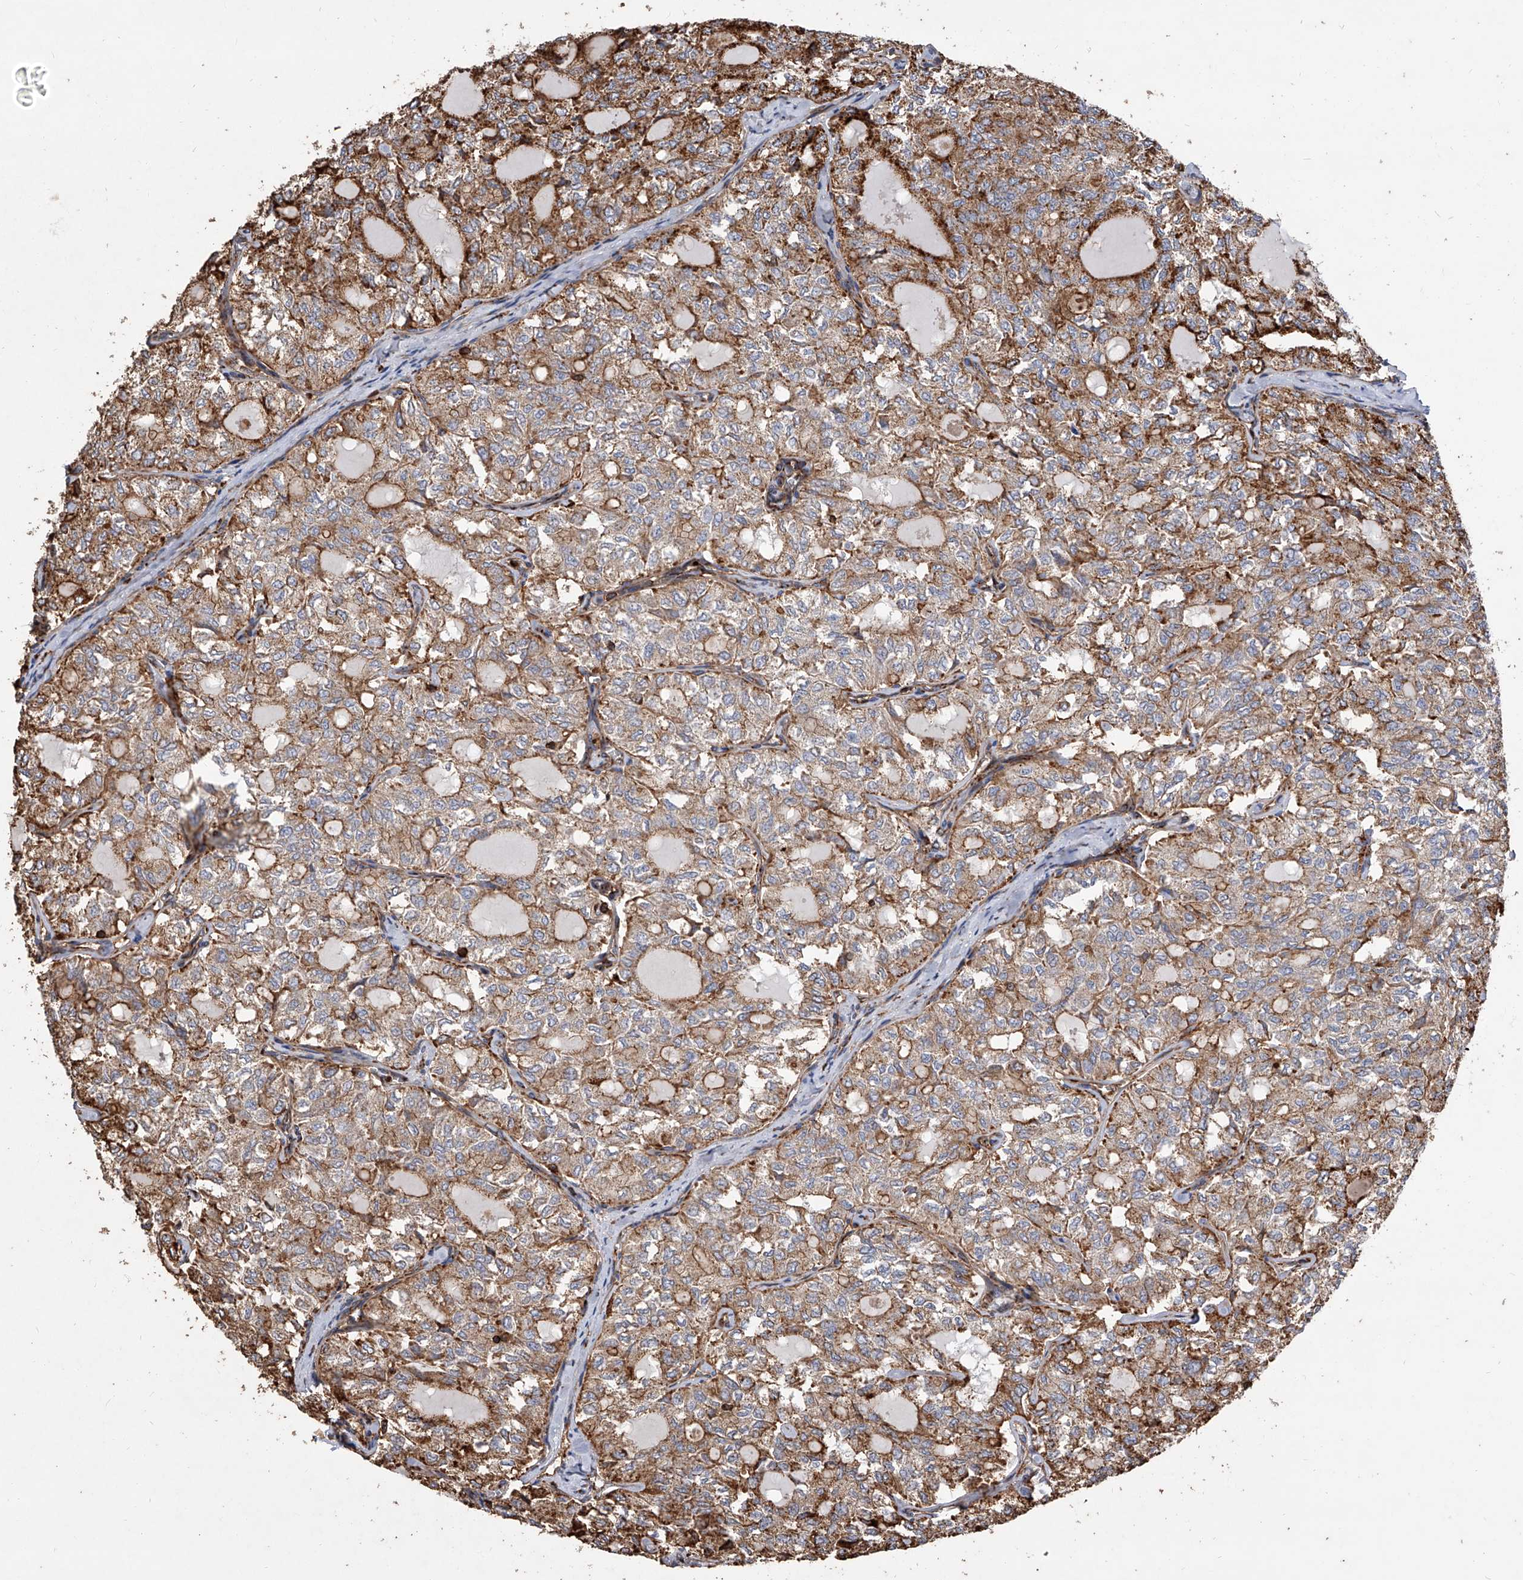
{"staining": {"intensity": "moderate", "quantity": ">75%", "location": "cytoplasmic/membranous"}, "tissue": "thyroid cancer", "cell_type": "Tumor cells", "image_type": "cancer", "snomed": [{"axis": "morphology", "description": "Follicular adenoma carcinoma, NOS"}, {"axis": "topography", "description": "Thyroid gland"}], "caption": "Protein expression analysis of thyroid cancer reveals moderate cytoplasmic/membranous expression in about >75% of tumor cells. The protein of interest is shown in brown color, while the nuclei are stained blue.", "gene": "PISD", "patient": {"sex": "male", "age": 75}}